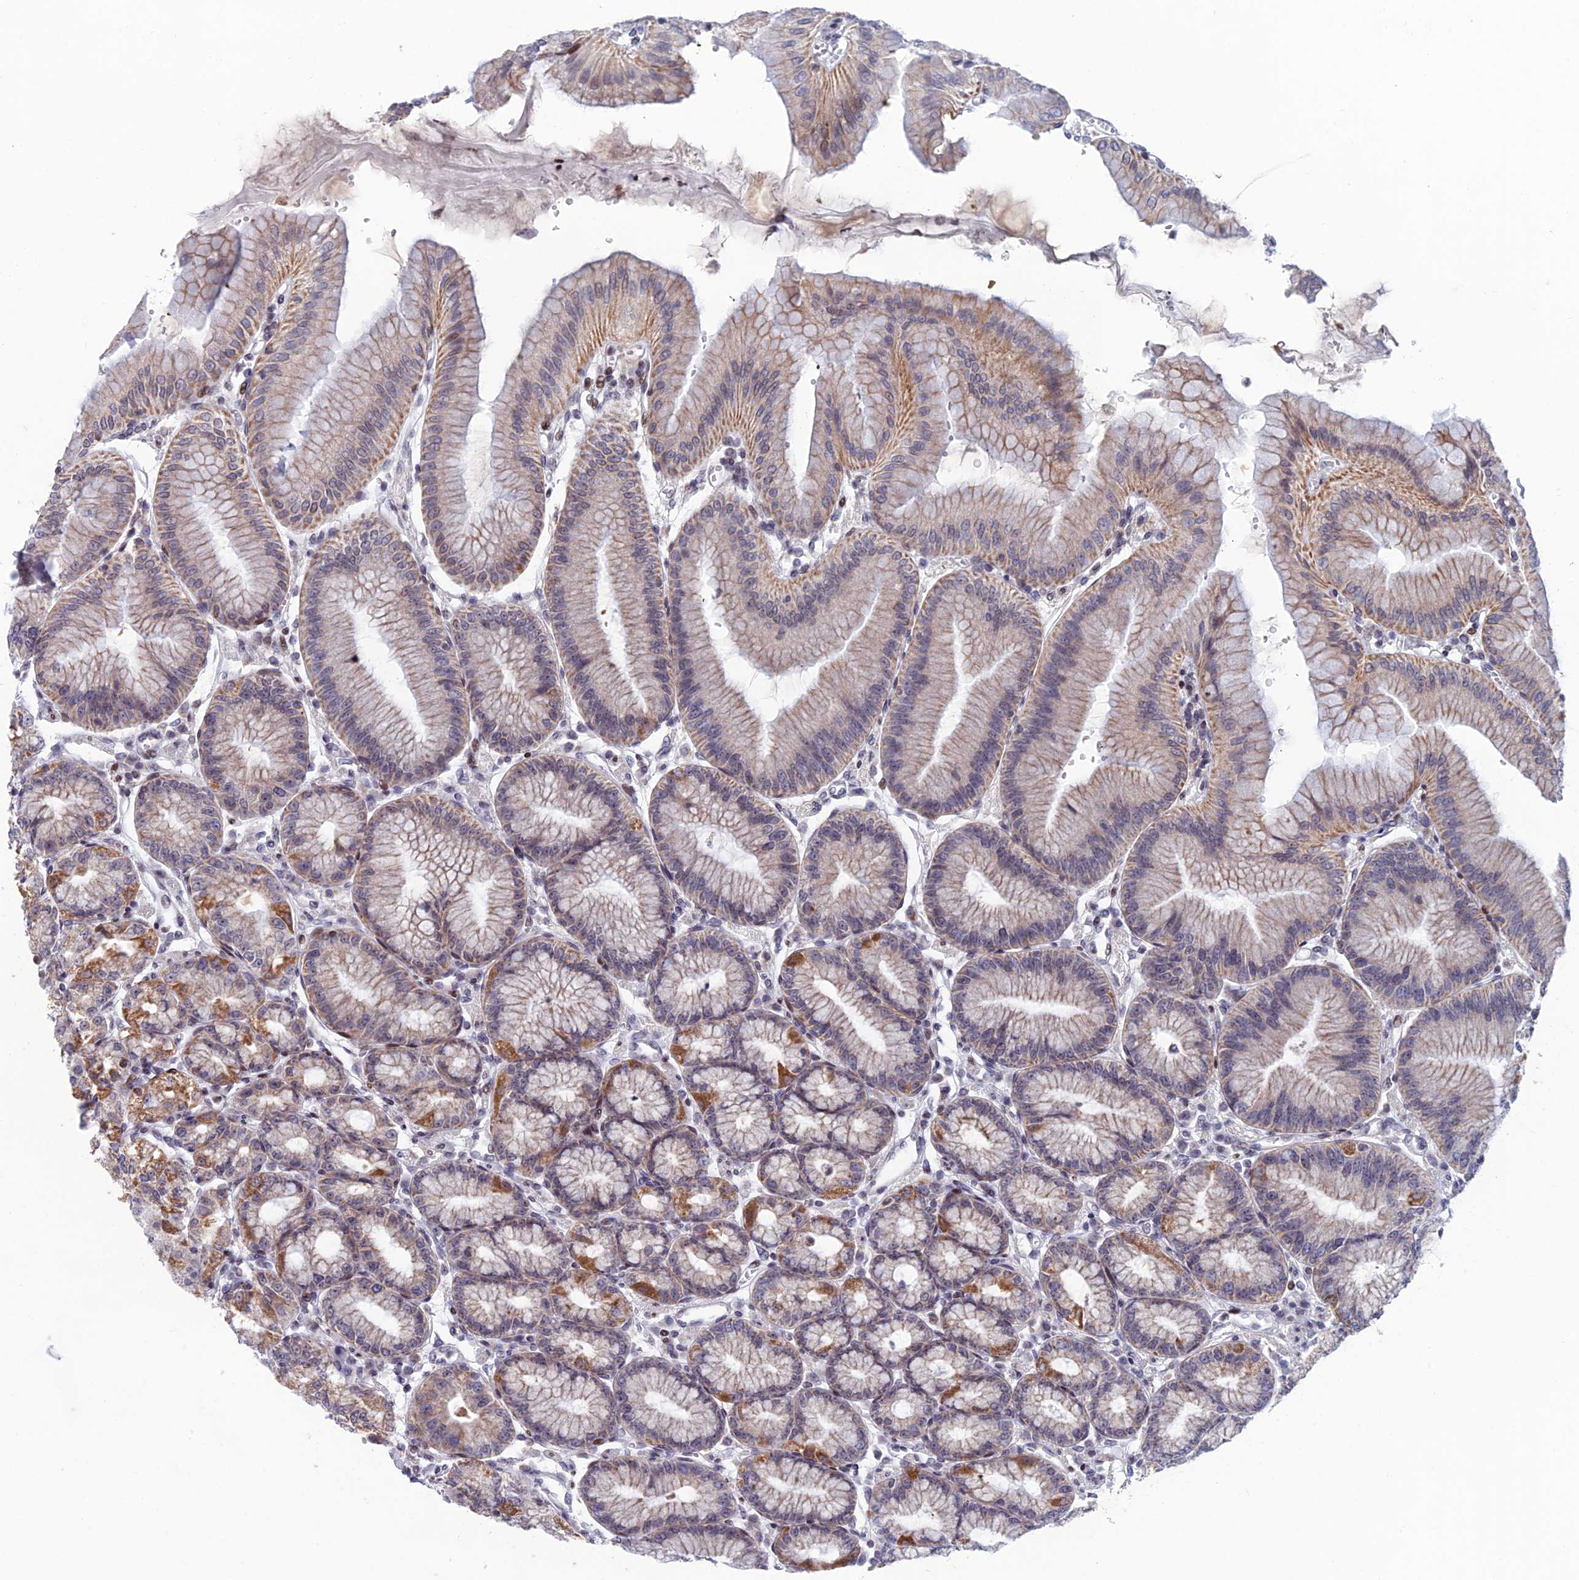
{"staining": {"intensity": "moderate", "quantity": "25%-75%", "location": "cytoplasmic/membranous,nuclear"}, "tissue": "stomach", "cell_type": "Glandular cells", "image_type": "normal", "snomed": [{"axis": "morphology", "description": "Normal tissue, NOS"}, {"axis": "topography", "description": "Stomach, lower"}], "caption": "A brown stain highlights moderate cytoplasmic/membranous,nuclear positivity of a protein in glandular cells of normal human stomach. The staining was performed using DAB (3,3'-diaminobenzidine), with brown indicating positive protein expression. Nuclei are stained blue with hematoxylin.", "gene": "AFF3", "patient": {"sex": "male", "age": 71}}